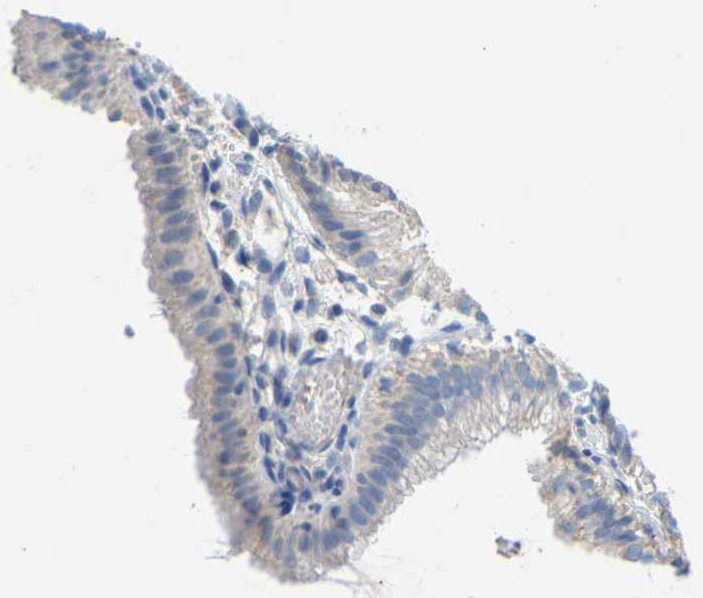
{"staining": {"intensity": "moderate", "quantity": "25%-75%", "location": "cytoplasmic/membranous"}, "tissue": "gallbladder", "cell_type": "Glandular cells", "image_type": "normal", "snomed": [{"axis": "morphology", "description": "Normal tissue, NOS"}, {"axis": "topography", "description": "Gallbladder"}], "caption": "Moderate cytoplasmic/membranous positivity is identified in about 25%-75% of glandular cells in benign gallbladder.", "gene": "SERPINB5", "patient": {"sex": "female", "age": 26}}